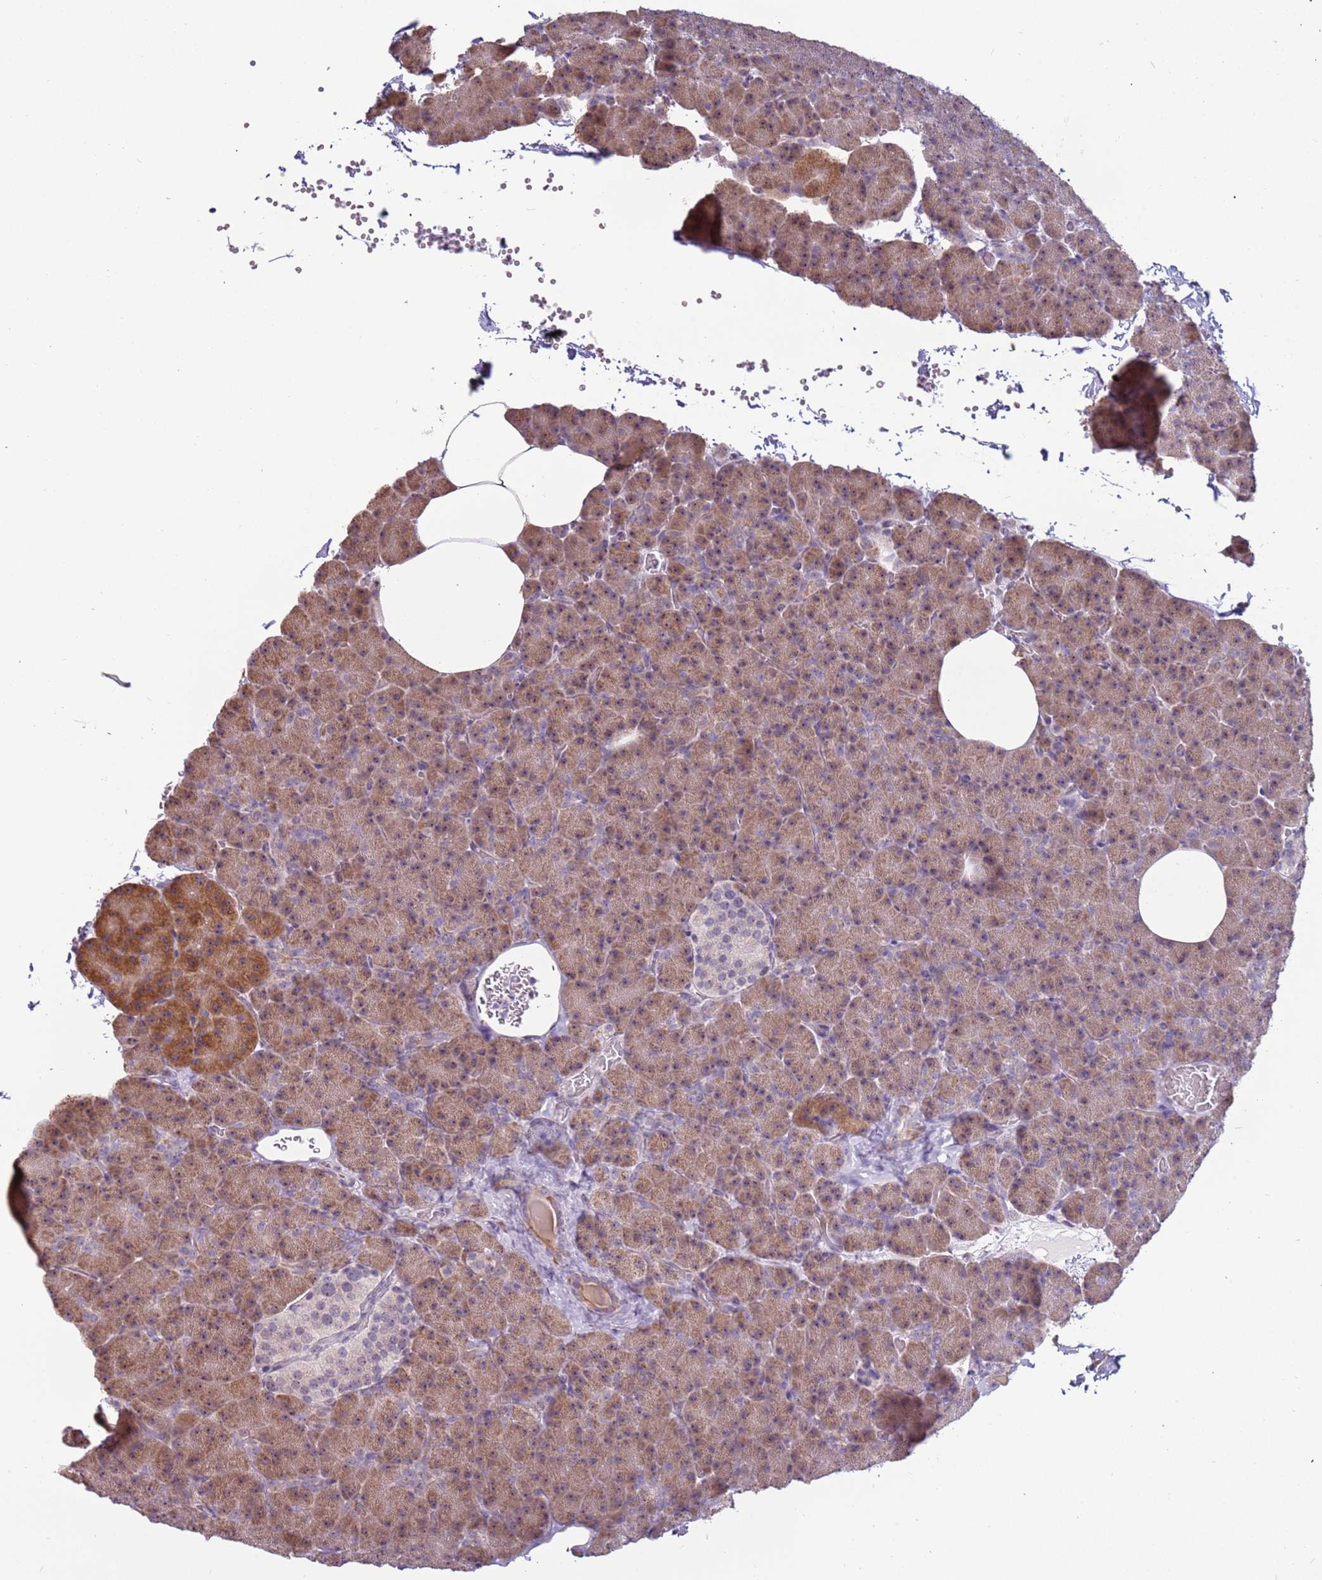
{"staining": {"intensity": "moderate", "quantity": ">75%", "location": "cytoplasmic/membranous,nuclear"}, "tissue": "pancreas", "cell_type": "Exocrine glandular cells", "image_type": "normal", "snomed": [{"axis": "morphology", "description": "Normal tissue, NOS"}, {"axis": "morphology", "description": "Carcinoid, malignant, NOS"}, {"axis": "topography", "description": "Pancreas"}], "caption": "A micrograph showing moderate cytoplasmic/membranous,nuclear positivity in about >75% of exocrine glandular cells in benign pancreas, as visualized by brown immunohistochemical staining.", "gene": "UCMA", "patient": {"sex": "female", "age": 35}}